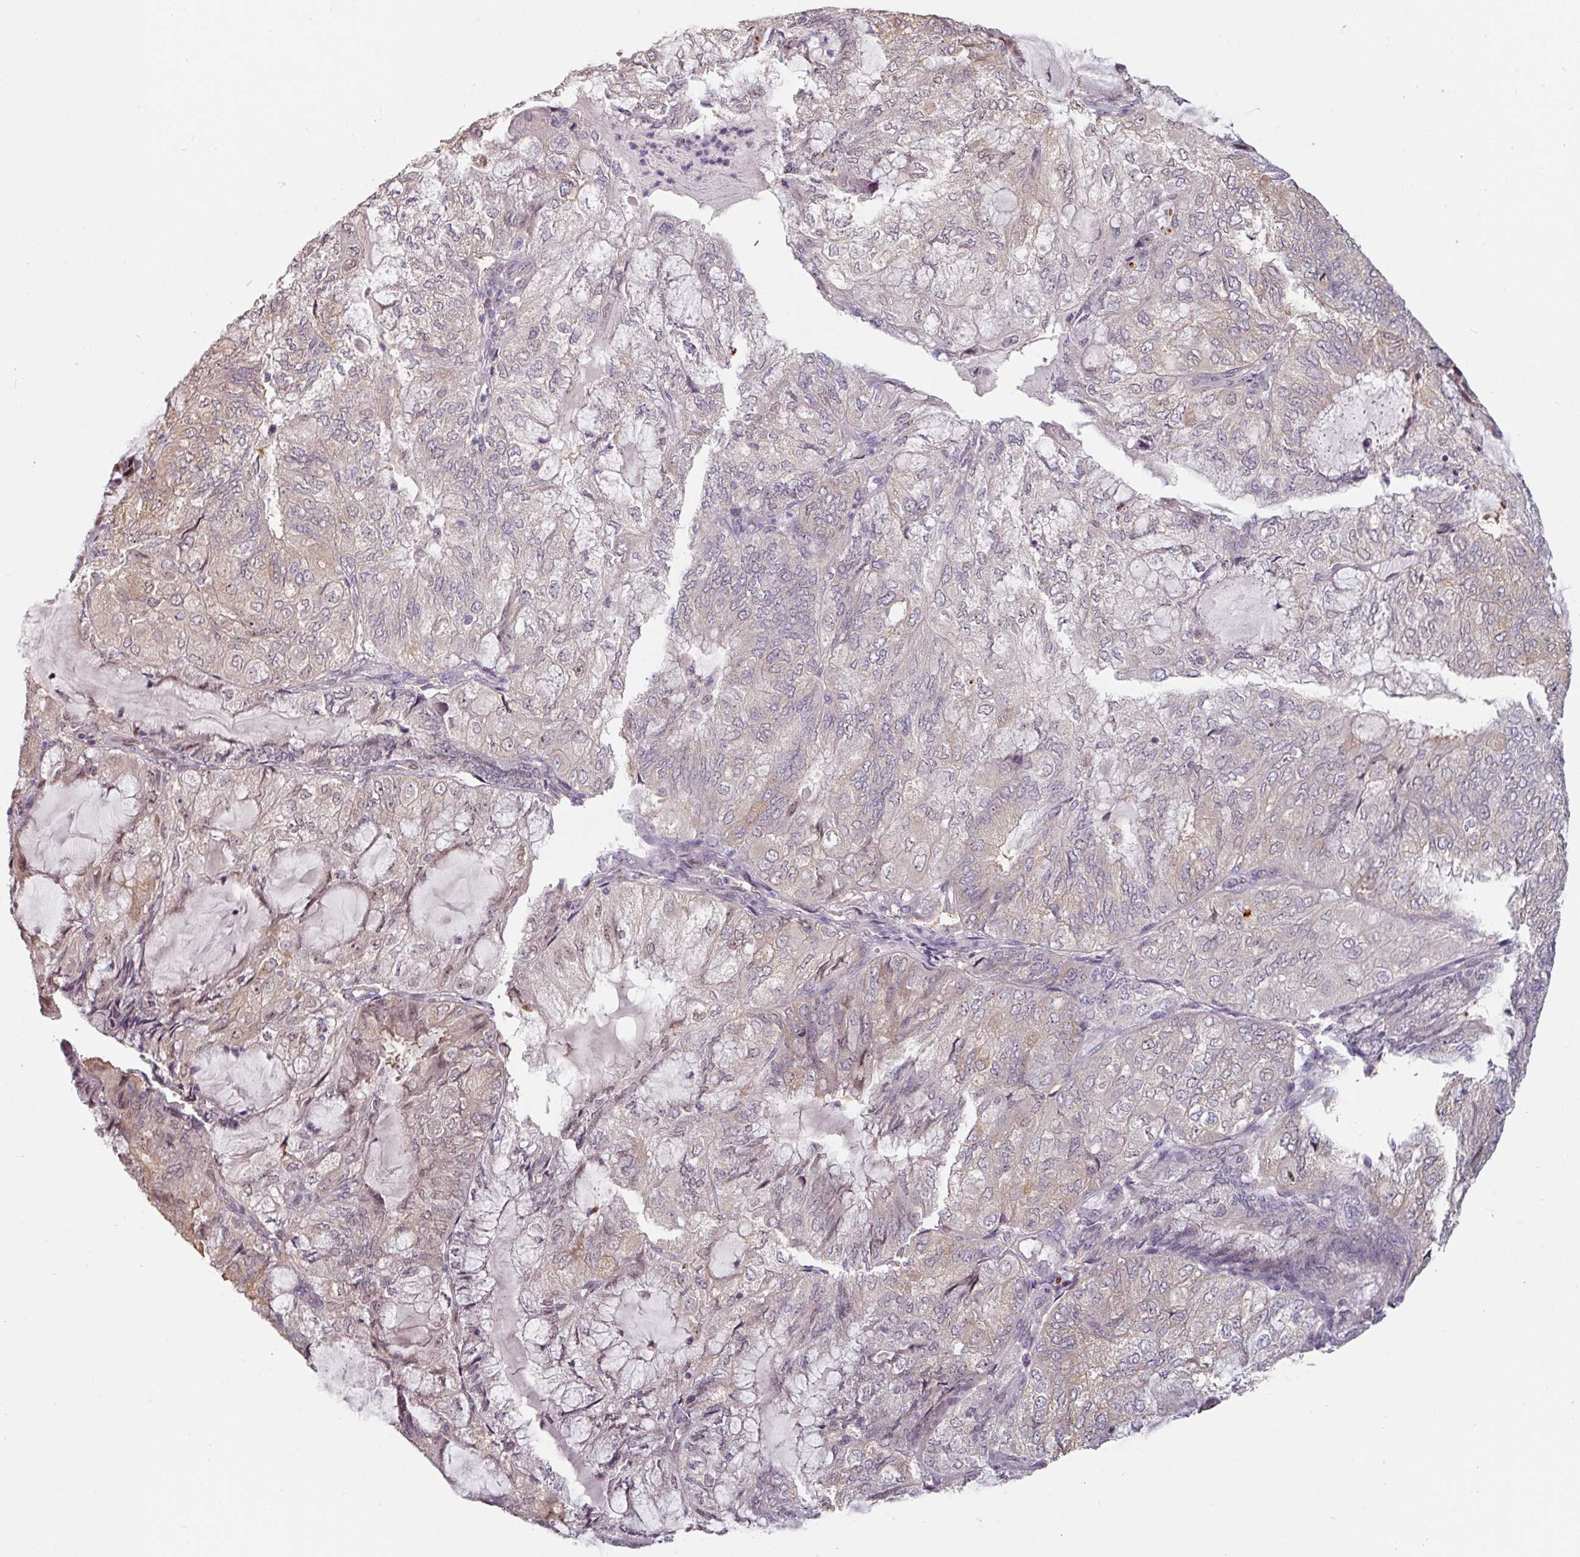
{"staining": {"intensity": "weak", "quantity": "<25%", "location": "cytoplasmic/membranous"}, "tissue": "endometrial cancer", "cell_type": "Tumor cells", "image_type": "cancer", "snomed": [{"axis": "morphology", "description": "Adenocarcinoma, NOS"}, {"axis": "topography", "description": "Endometrium"}], "caption": "Protein analysis of adenocarcinoma (endometrial) demonstrates no significant positivity in tumor cells.", "gene": "ZBTB6", "patient": {"sex": "female", "age": 81}}